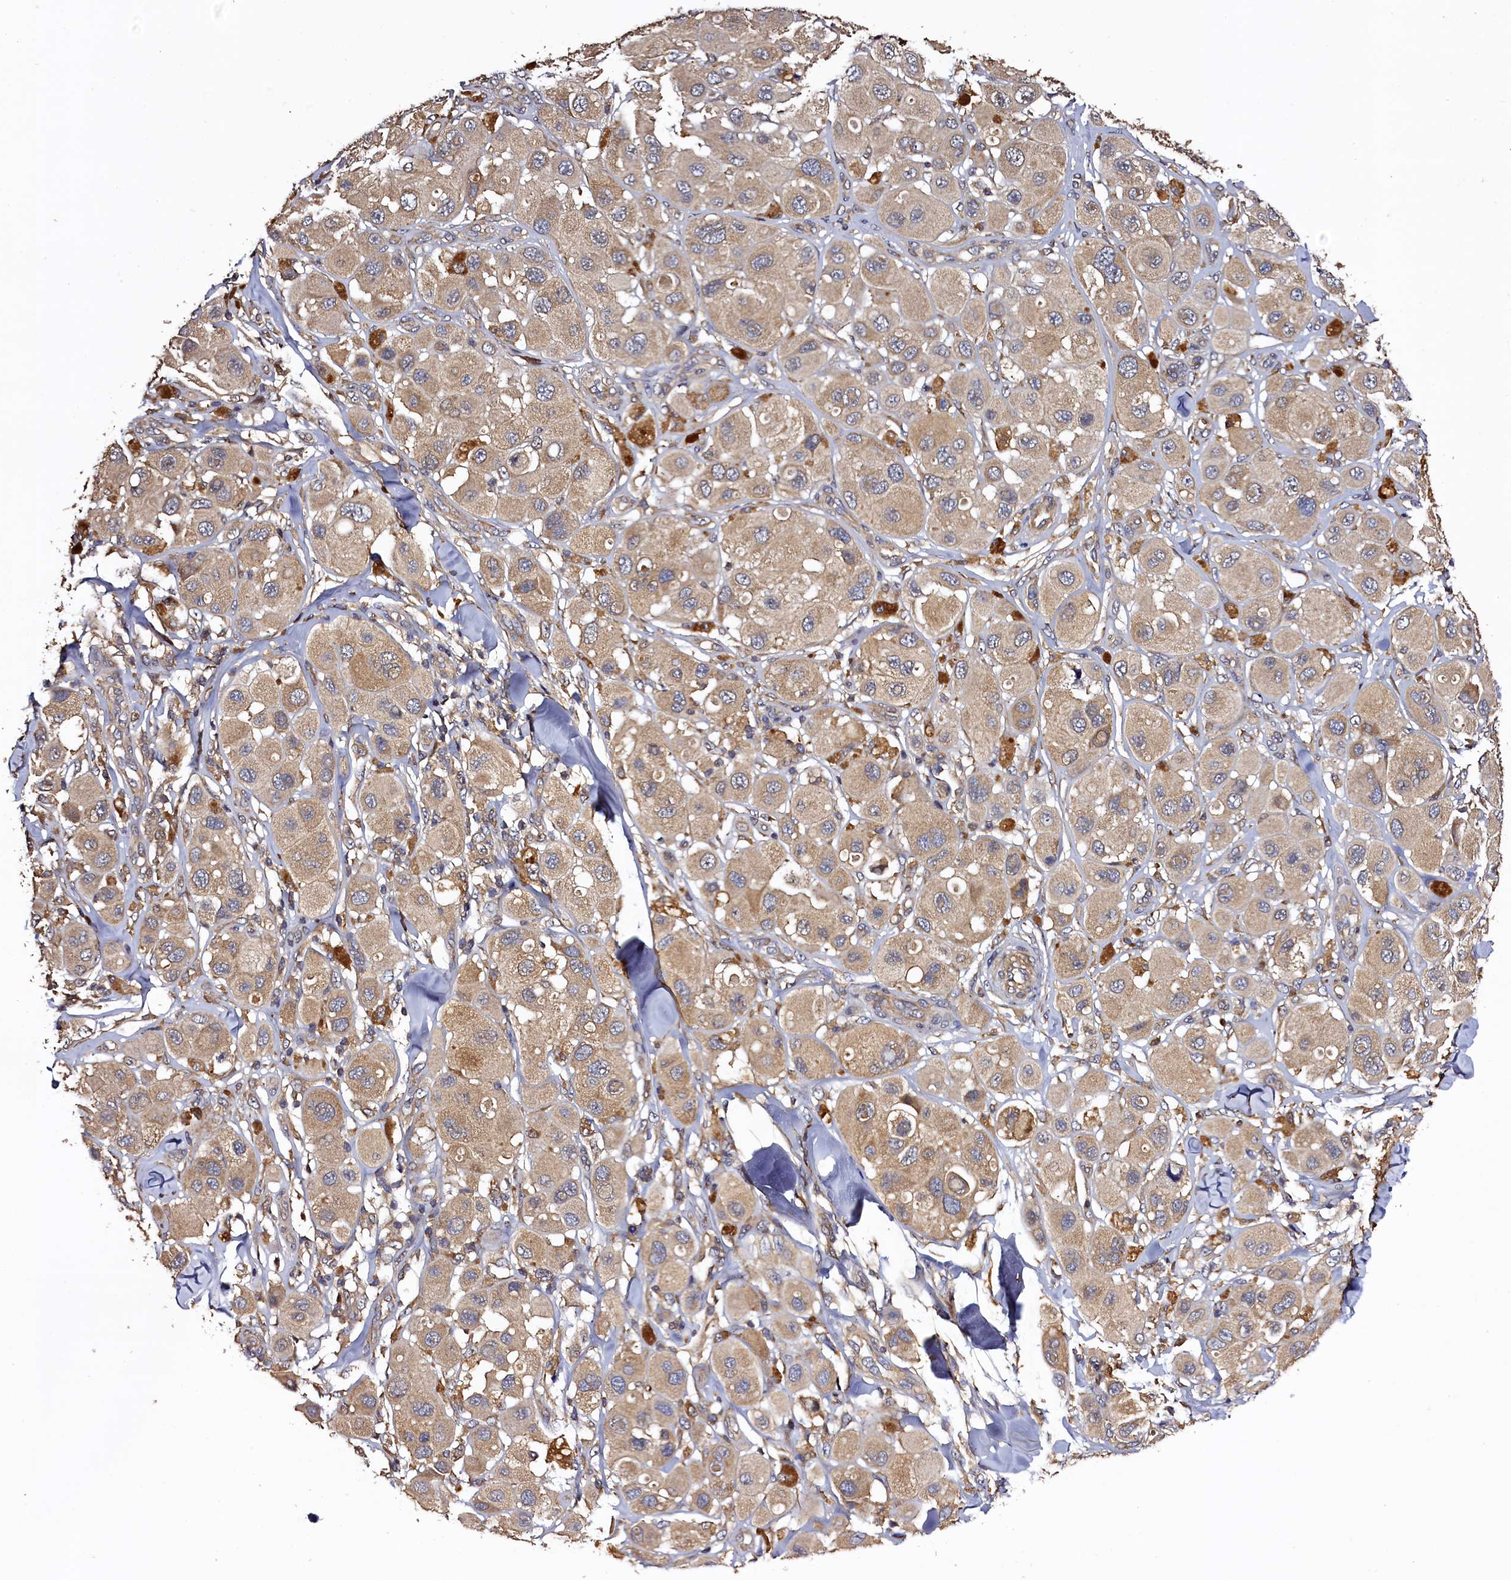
{"staining": {"intensity": "weak", "quantity": ">75%", "location": "cytoplasmic/membranous"}, "tissue": "melanoma", "cell_type": "Tumor cells", "image_type": "cancer", "snomed": [{"axis": "morphology", "description": "Malignant melanoma, Metastatic site"}, {"axis": "topography", "description": "Skin"}], "caption": "Malignant melanoma (metastatic site) was stained to show a protein in brown. There is low levels of weak cytoplasmic/membranous staining in about >75% of tumor cells. (IHC, brightfield microscopy, high magnification).", "gene": "KLC2", "patient": {"sex": "male", "age": 41}}